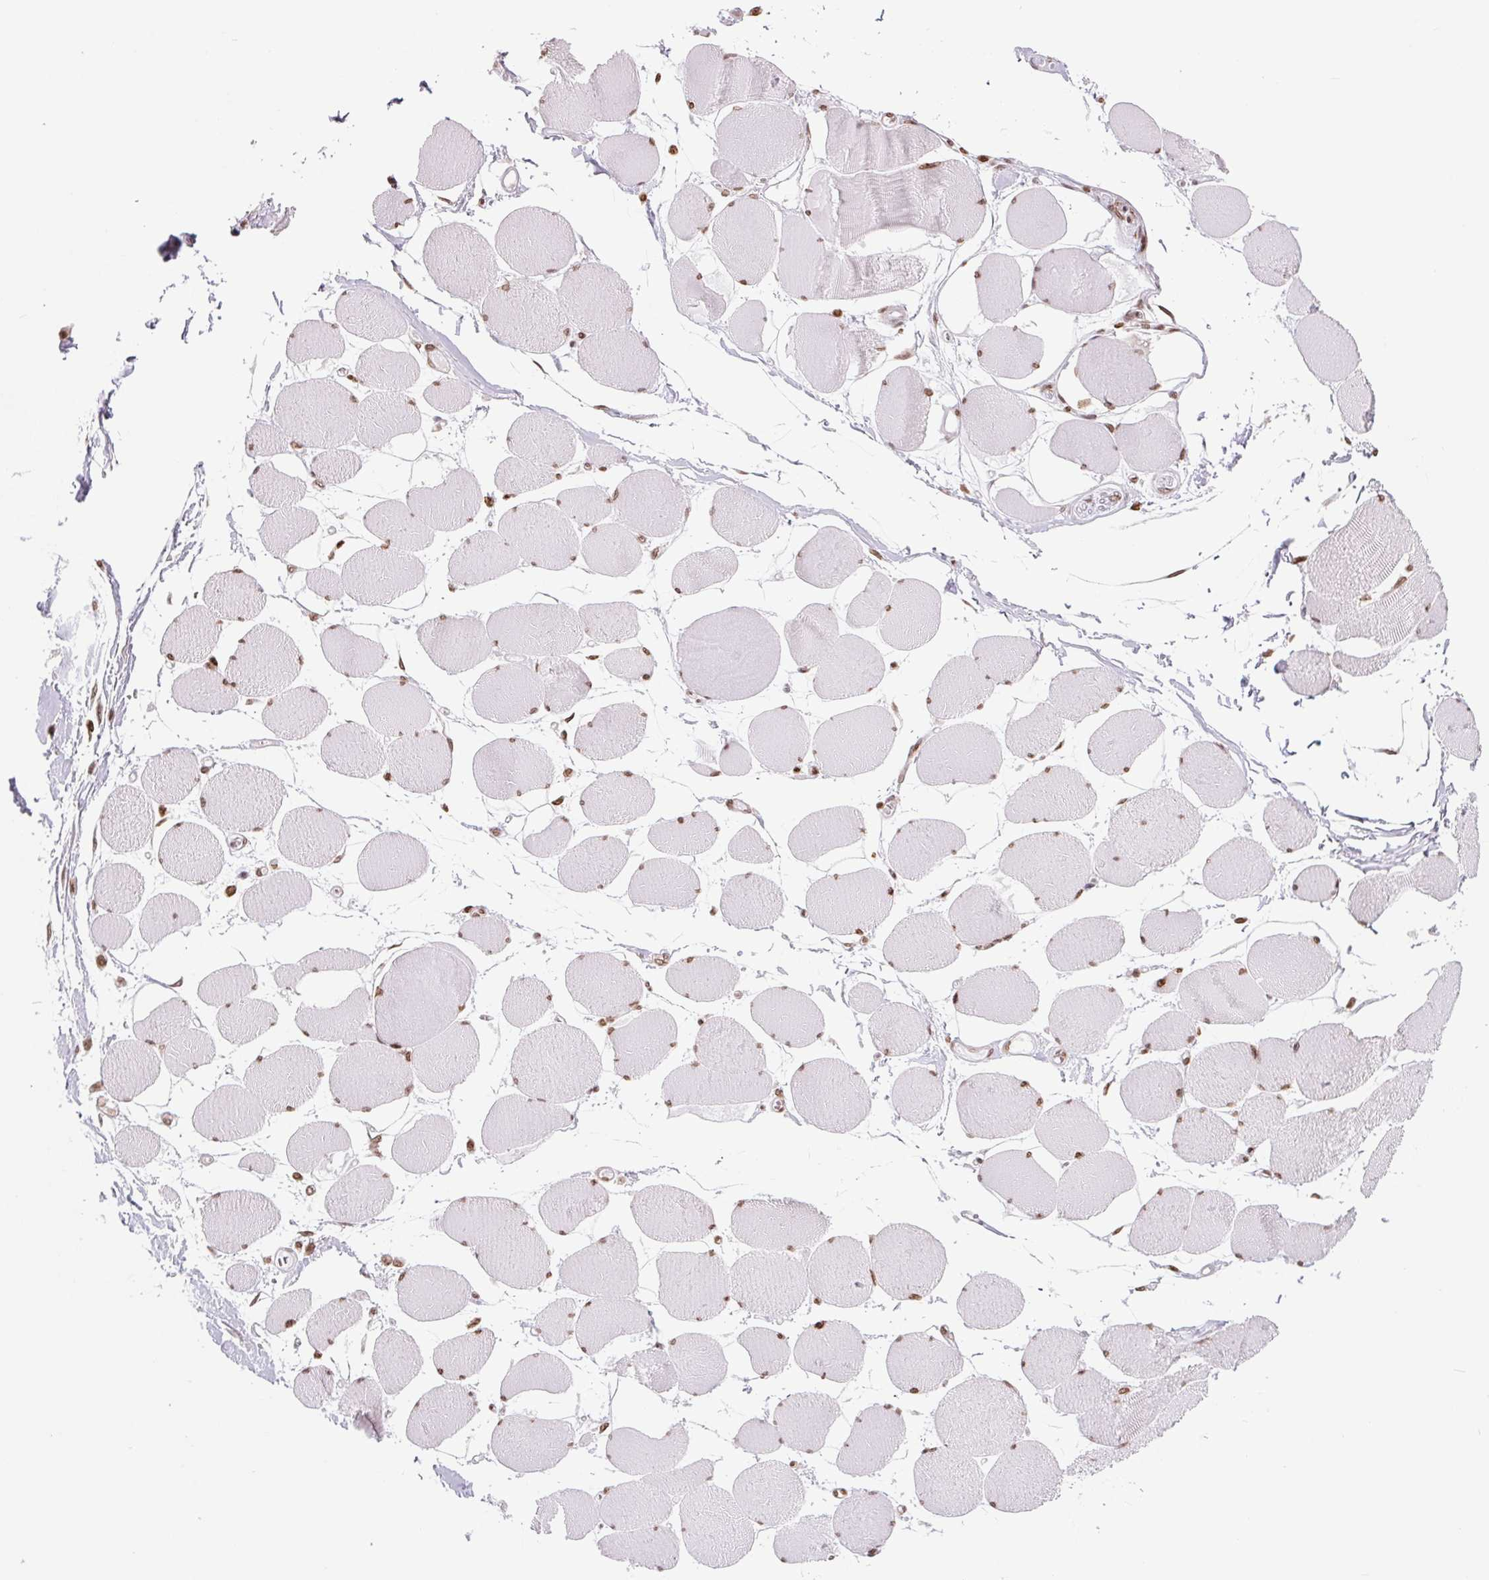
{"staining": {"intensity": "moderate", "quantity": ">75%", "location": "nuclear"}, "tissue": "skeletal muscle", "cell_type": "Myocytes", "image_type": "normal", "snomed": [{"axis": "morphology", "description": "Normal tissue, NOS"}, {"axis": "topography", "description": "Skeletal muscle"}], "caption": "Benign skeletal muscle demonstrates moderate nuclear expression in about >75% of myocytes.", "gene": "SMIM12", "patient": {"sex": "female", "age": 75}}